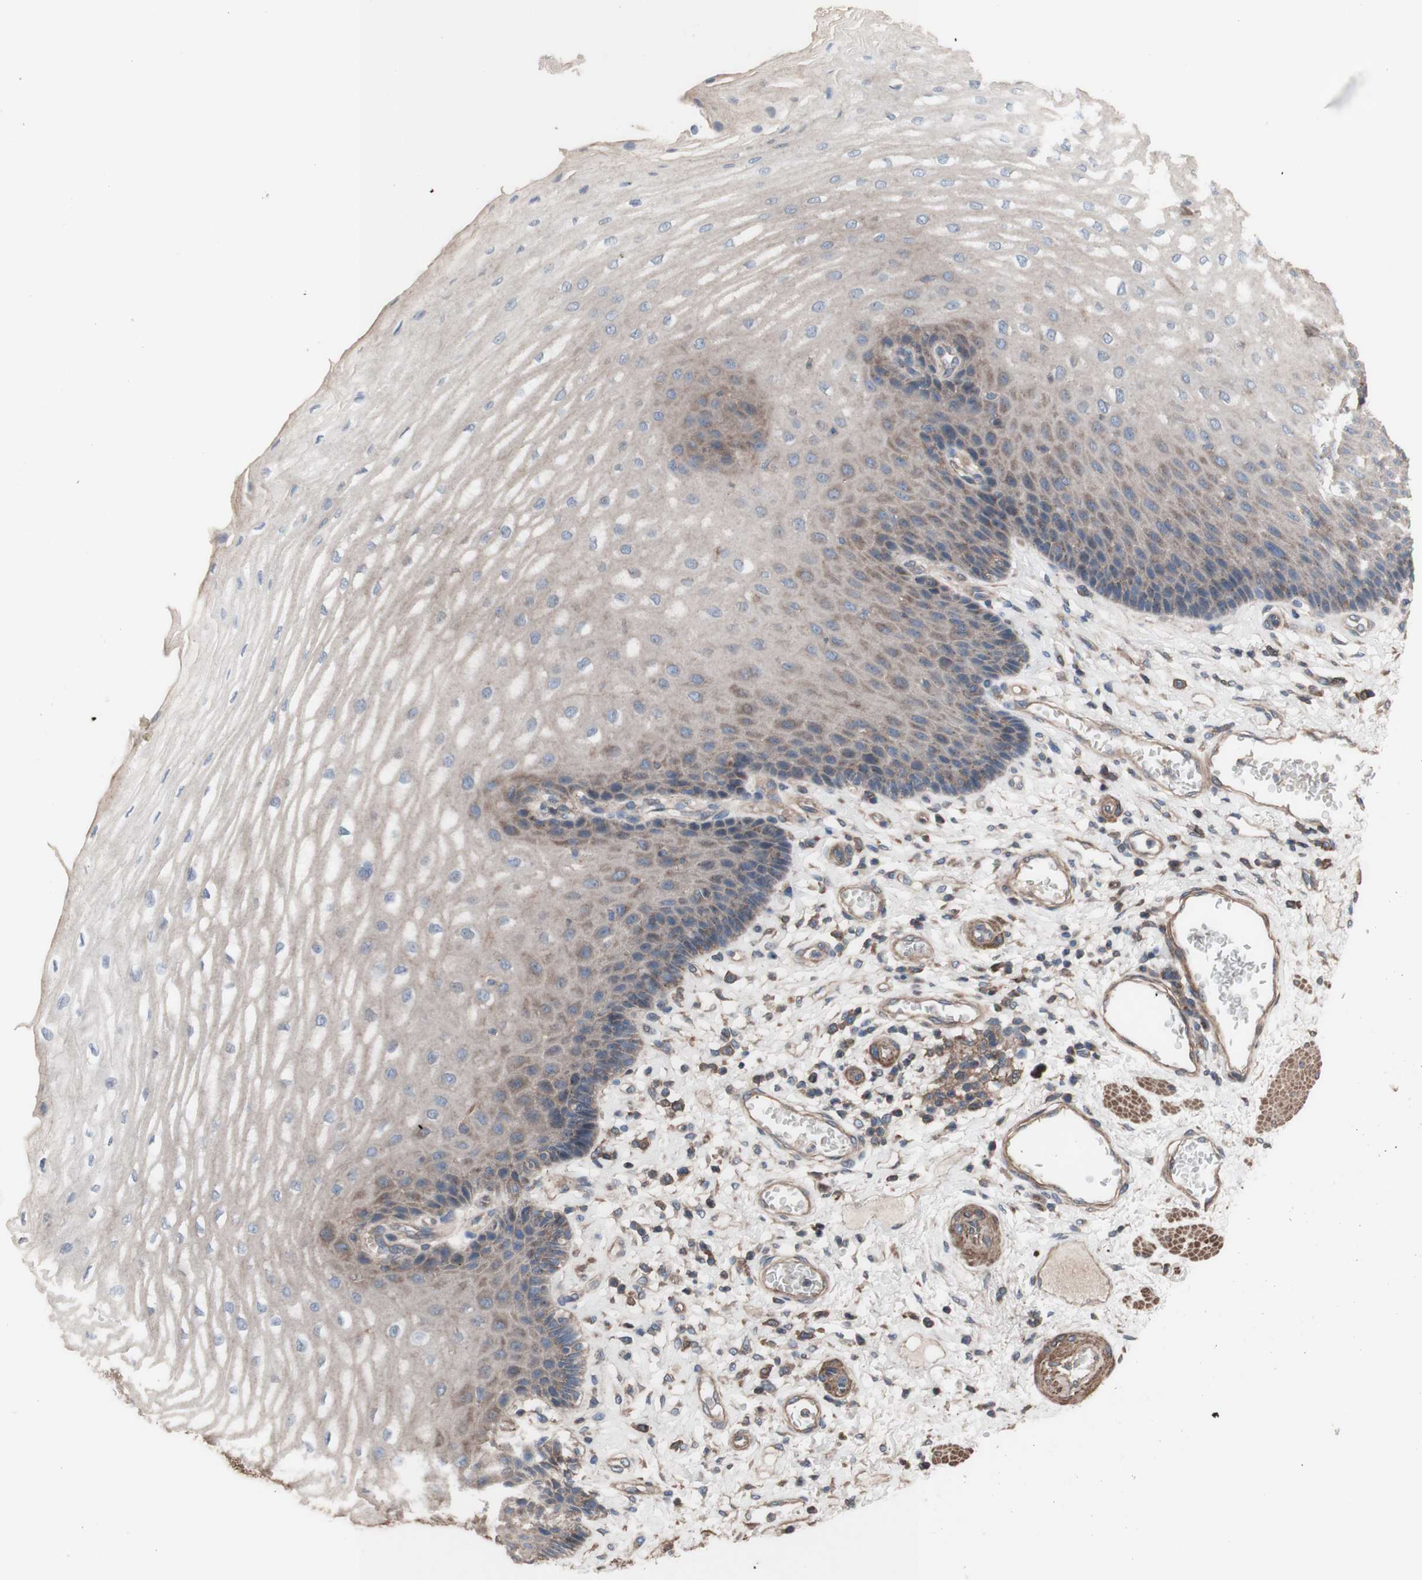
{"staining": {"intensity": "moderate", "quantity": "25%-75%", "location": "cytoplasmic/membranous"}, "tissue": "esophagus", "cell_type": "Squamous epithelial cells", "image_type": "normal", "snomed": [{"axis": "morphology", "description": "Normal tissue, NOS"}, {"axis": "topography", "description": "Esophagus"}], "caption": "Immunohistochemistry (IHC) photomicrograph of benign esophagus: esophagus stained using IHC displays medium levels of moderate protein expression localized specifically in the cytoplasmic/membranous of squamous epithelial cells, appearing as a cytoplasmic/membranous brown color.", "gene": "COPB1", "patient": {"sex": "male", "age": 54}}